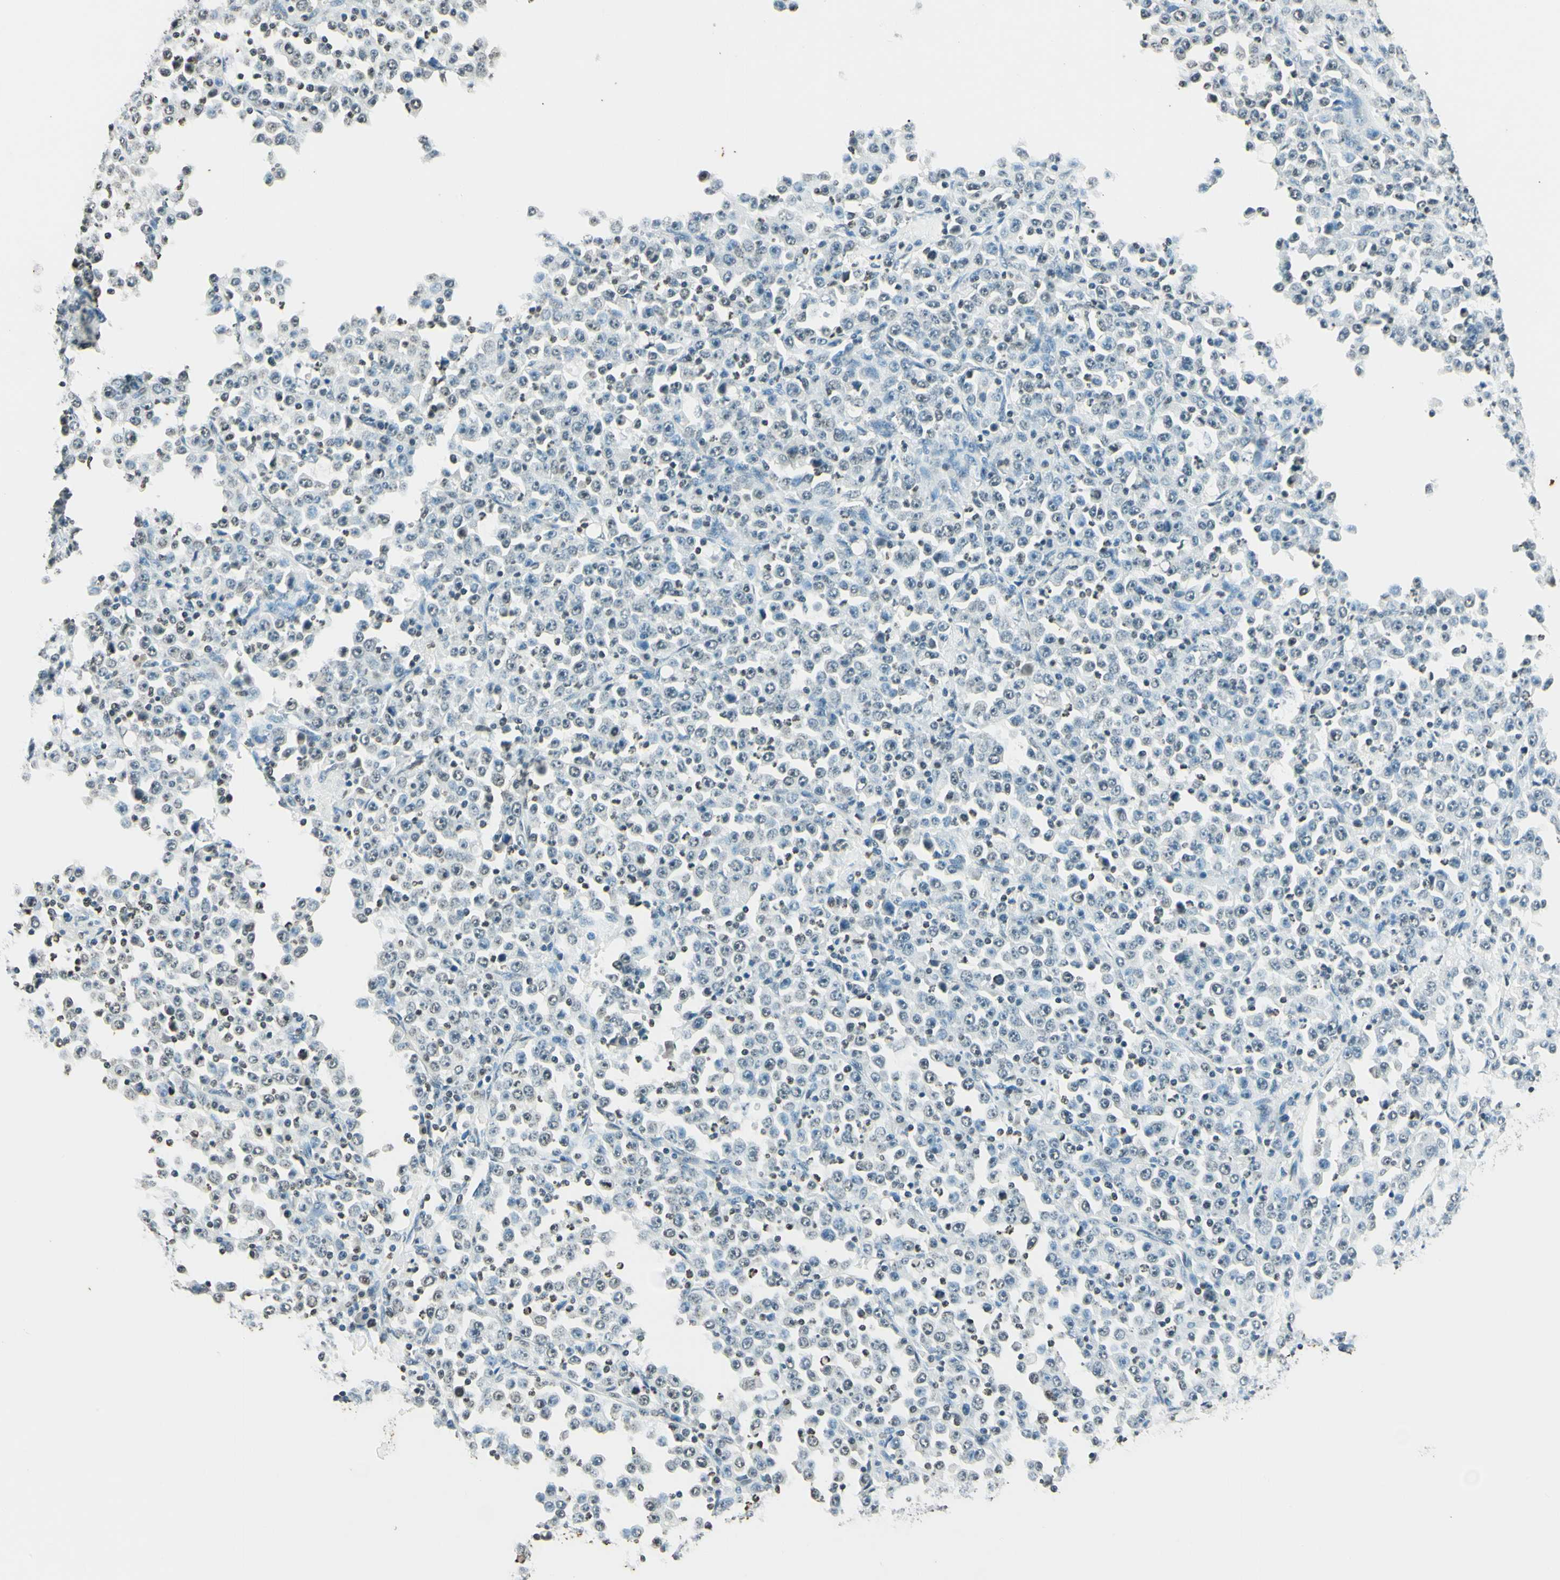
{"staining": {"intensity": "weak", "quantity": "<25%", "location": "nuclear"}, "tissue": "stomach cancer", "cell_type": "Tumor cells", "image_type": "cancer", "snomed": [{"axis": "morphology", "description": "Normal tissue, NOS"}, {"axis": "morphology", "description": "Adenocarcinoma, NOS"}, {"axis": "topography", "description": "Stomach, upper"}, {"axis": "topography", "description": "Stomach"}], "caption": "Immunohistochemistry histopathology image of neoplastic tissue: stomach cancer stained with DAB (3,3'-diaminobenzidine) demonstrates no significant protein positivity in tumor cells. (Stains: DAB IHC with hematoxylin counter stain, Microscopy: brightfield microscopy at high magnification).", "gene": "MSH2", "patient": {"sex": "male", "age": 59}}